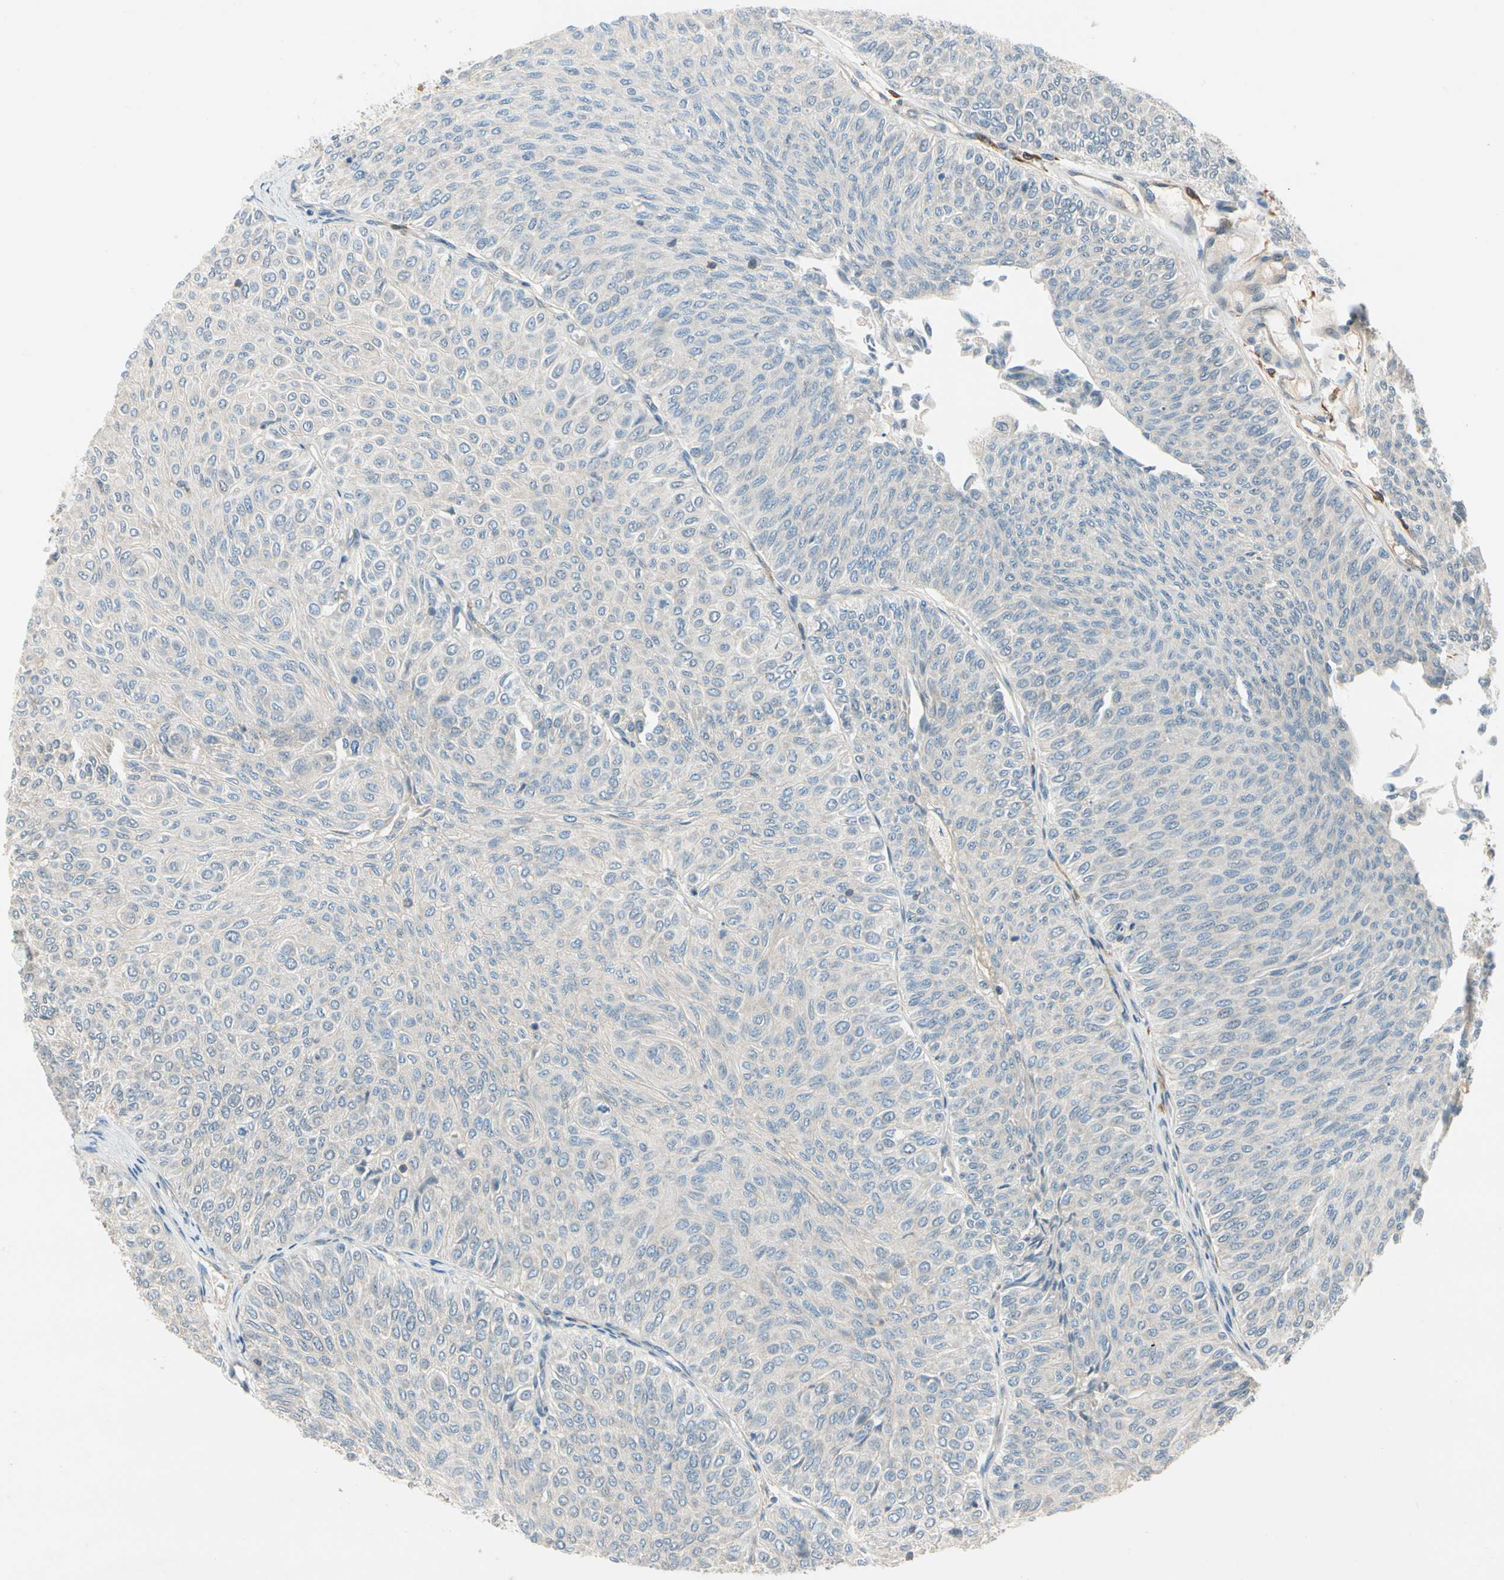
{"staining": {"intensity": "weak", "quantity": ">75%", "location": "cytoplasmic/membranous"}, "tissue": "urothelial cancer", "cell_type": "Tumor cells", "image_type": "cancer", "snomed": [{"axis": "morphology", "description": "Urothelial carcinoma, Low grade"}, {"axis": "topography", "description": "Urinary bladder"}], "caption": "Immunohistochemistry (IHC) staining of low-grade urothelial carcinoma, which reveals low levels of weak cytoplasmic/membranous positivity in approximately >75% of tumor cells indicating weak cytoplasmic/membranous protein staining. The staining was performed using DAB (brown) for protein detection and nuclei were counterstained in hematoxylin (blue).", "gene": "WIPI1", "patient": {"sex": "male", "age": 78}}